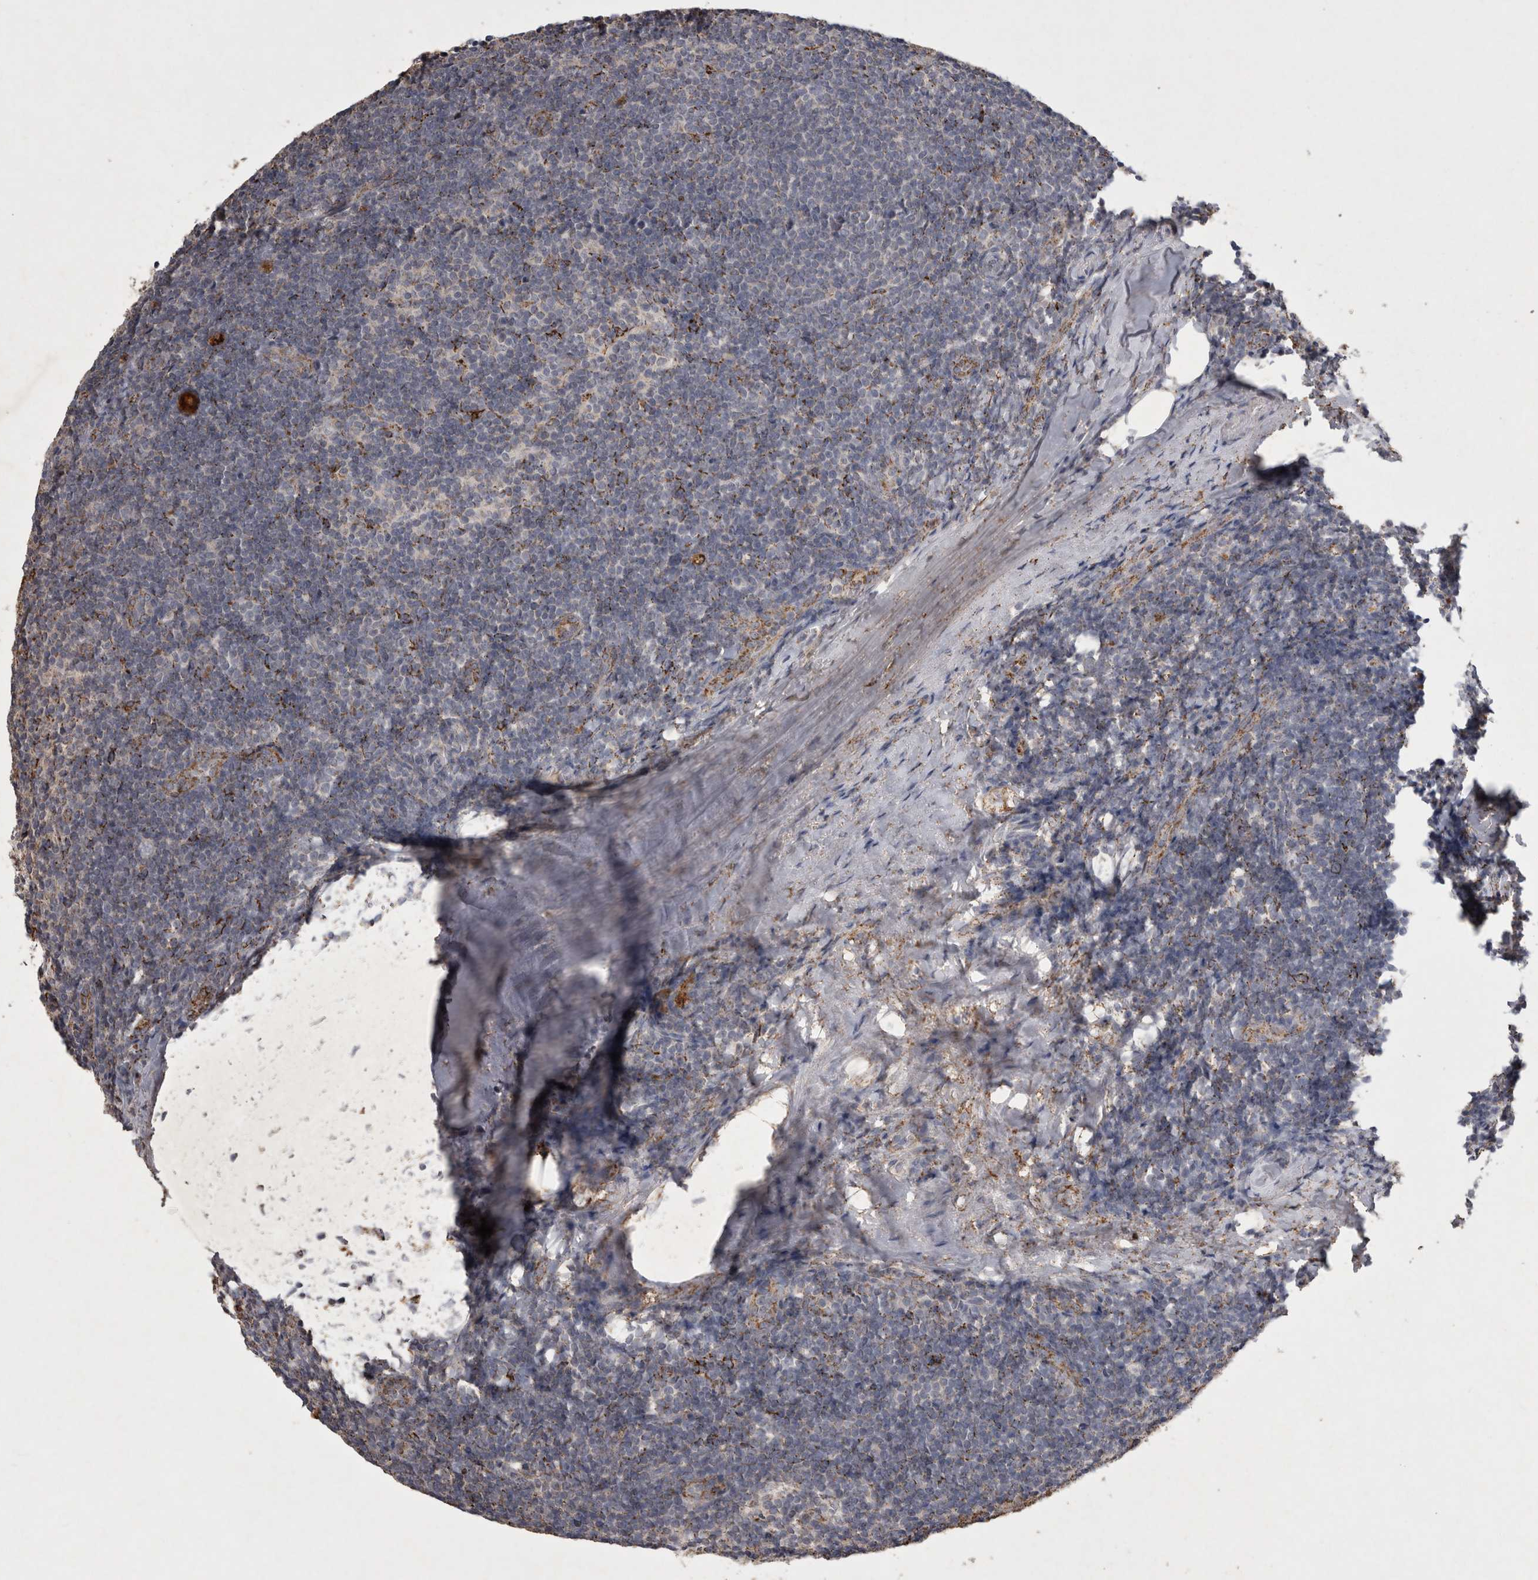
{"staining": {"intensity": "strong", "quantity": "<25%", "location": "cytoplasmic/membranous"}, "tissue": "tonsil", "cell_type": "Germinal center cells", "image_type": "normal", "snomed": [{"axis": "morphology", "description": "Normal tissue, NOS"}, {"axis": "topography", "description": "Tonsil"}], "caption": "An image of tonsil stained for a protein shows strong cytoplasmic/membranous brown staining in germinal center cells. (Brightfield microscopy of DAB IHC at high magnification).", "gene": "DKK3", "patient": {"sex": "male", "age": 37}}